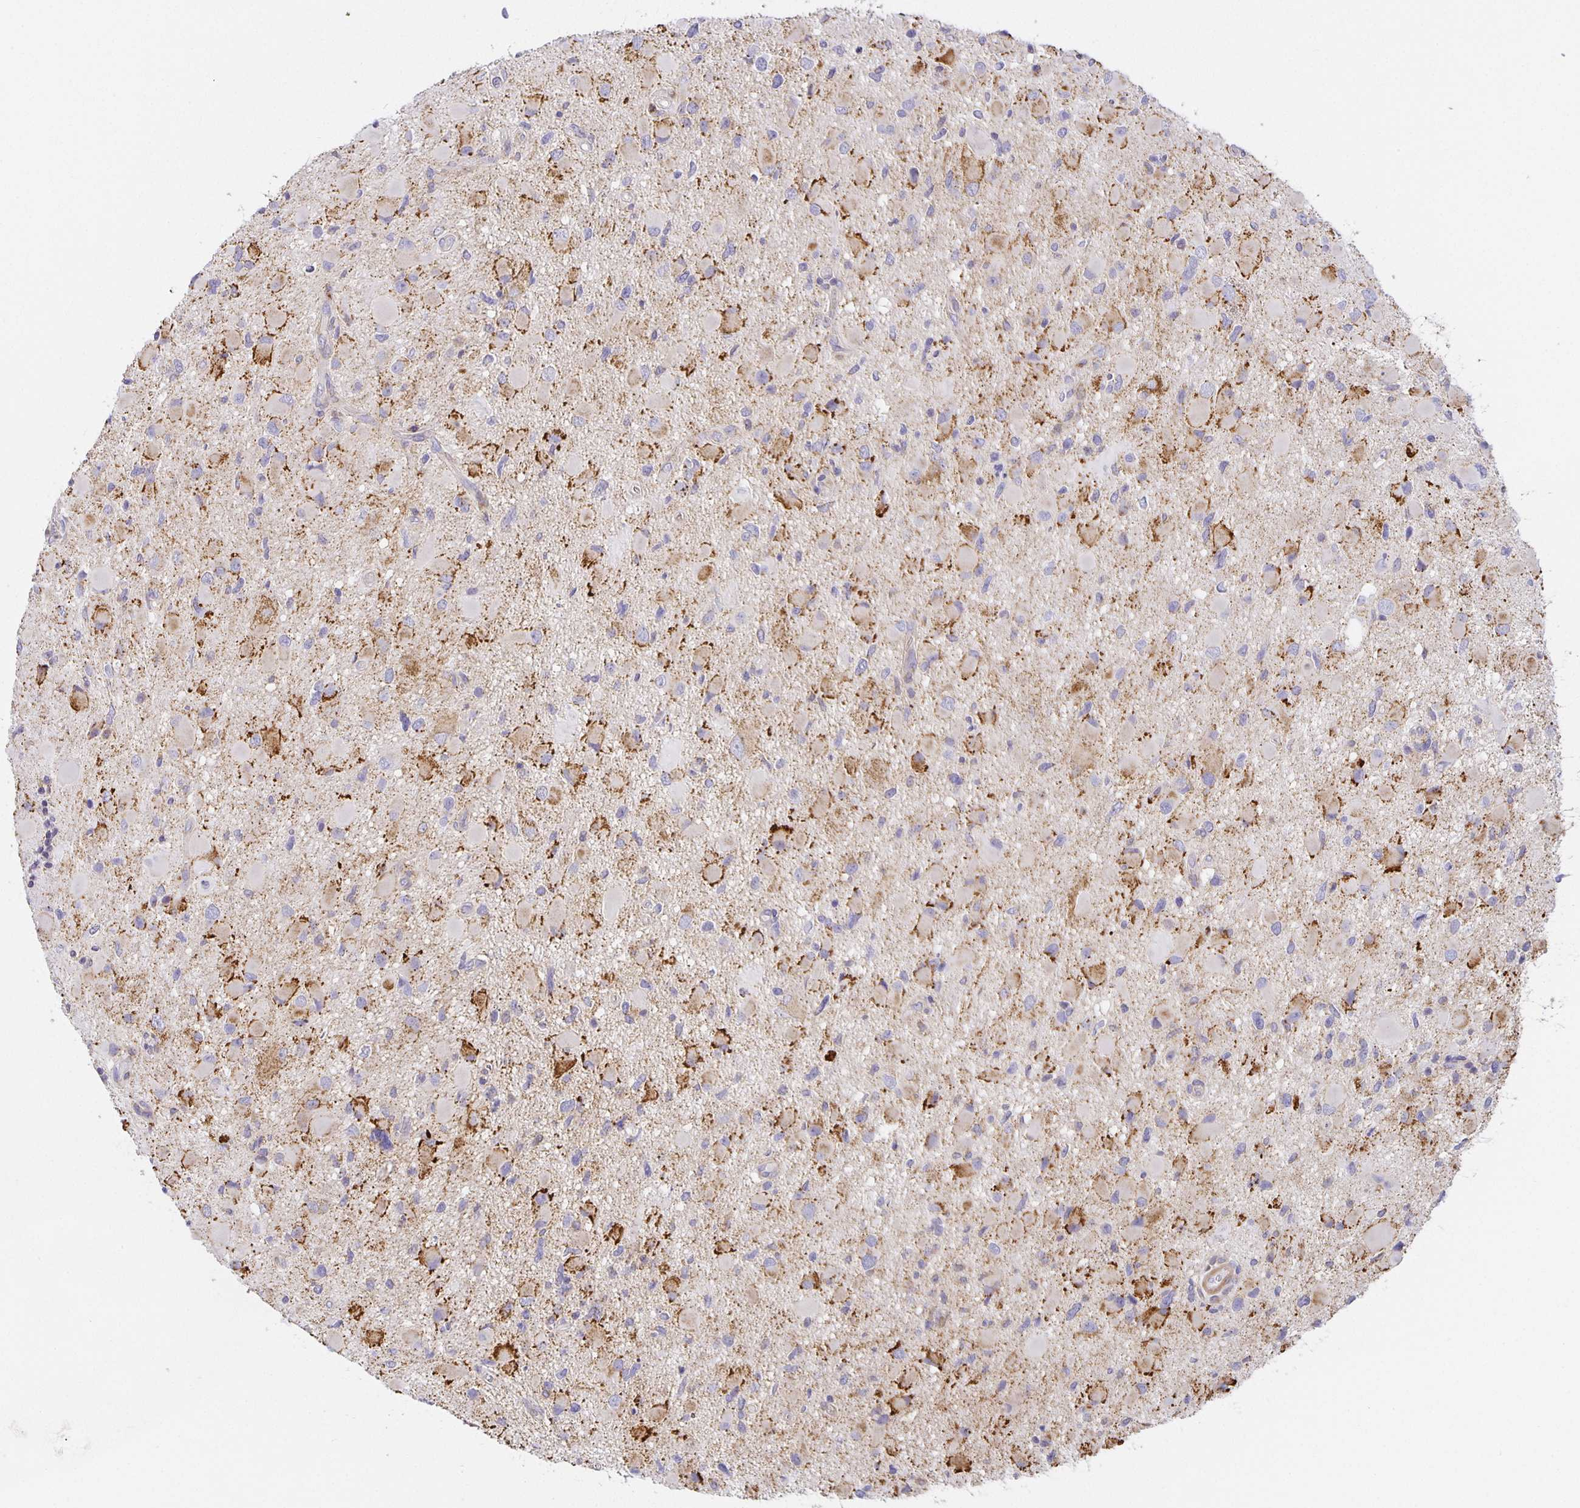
{"staining": {"intensity": "moderate", "quantity": "<25%", "location": "cytoplasmic/membranous"}, "tissue": "glioma", "cell_type": "Tumor cells", "image_type": "cancer", "snomed": [{"axis": "morphology", "description": "Glioma, malignant, Low grade"}, {"axis": "topography", "description": "Brain"}], "caption": "Glioma was stained to show a protein in brown. There is low levels of moderate cytoplasmic/membranous staining in about <25% of tumor cells.", "gene": "FLRT3", "patient": {"sex": "female", "age": 32}}